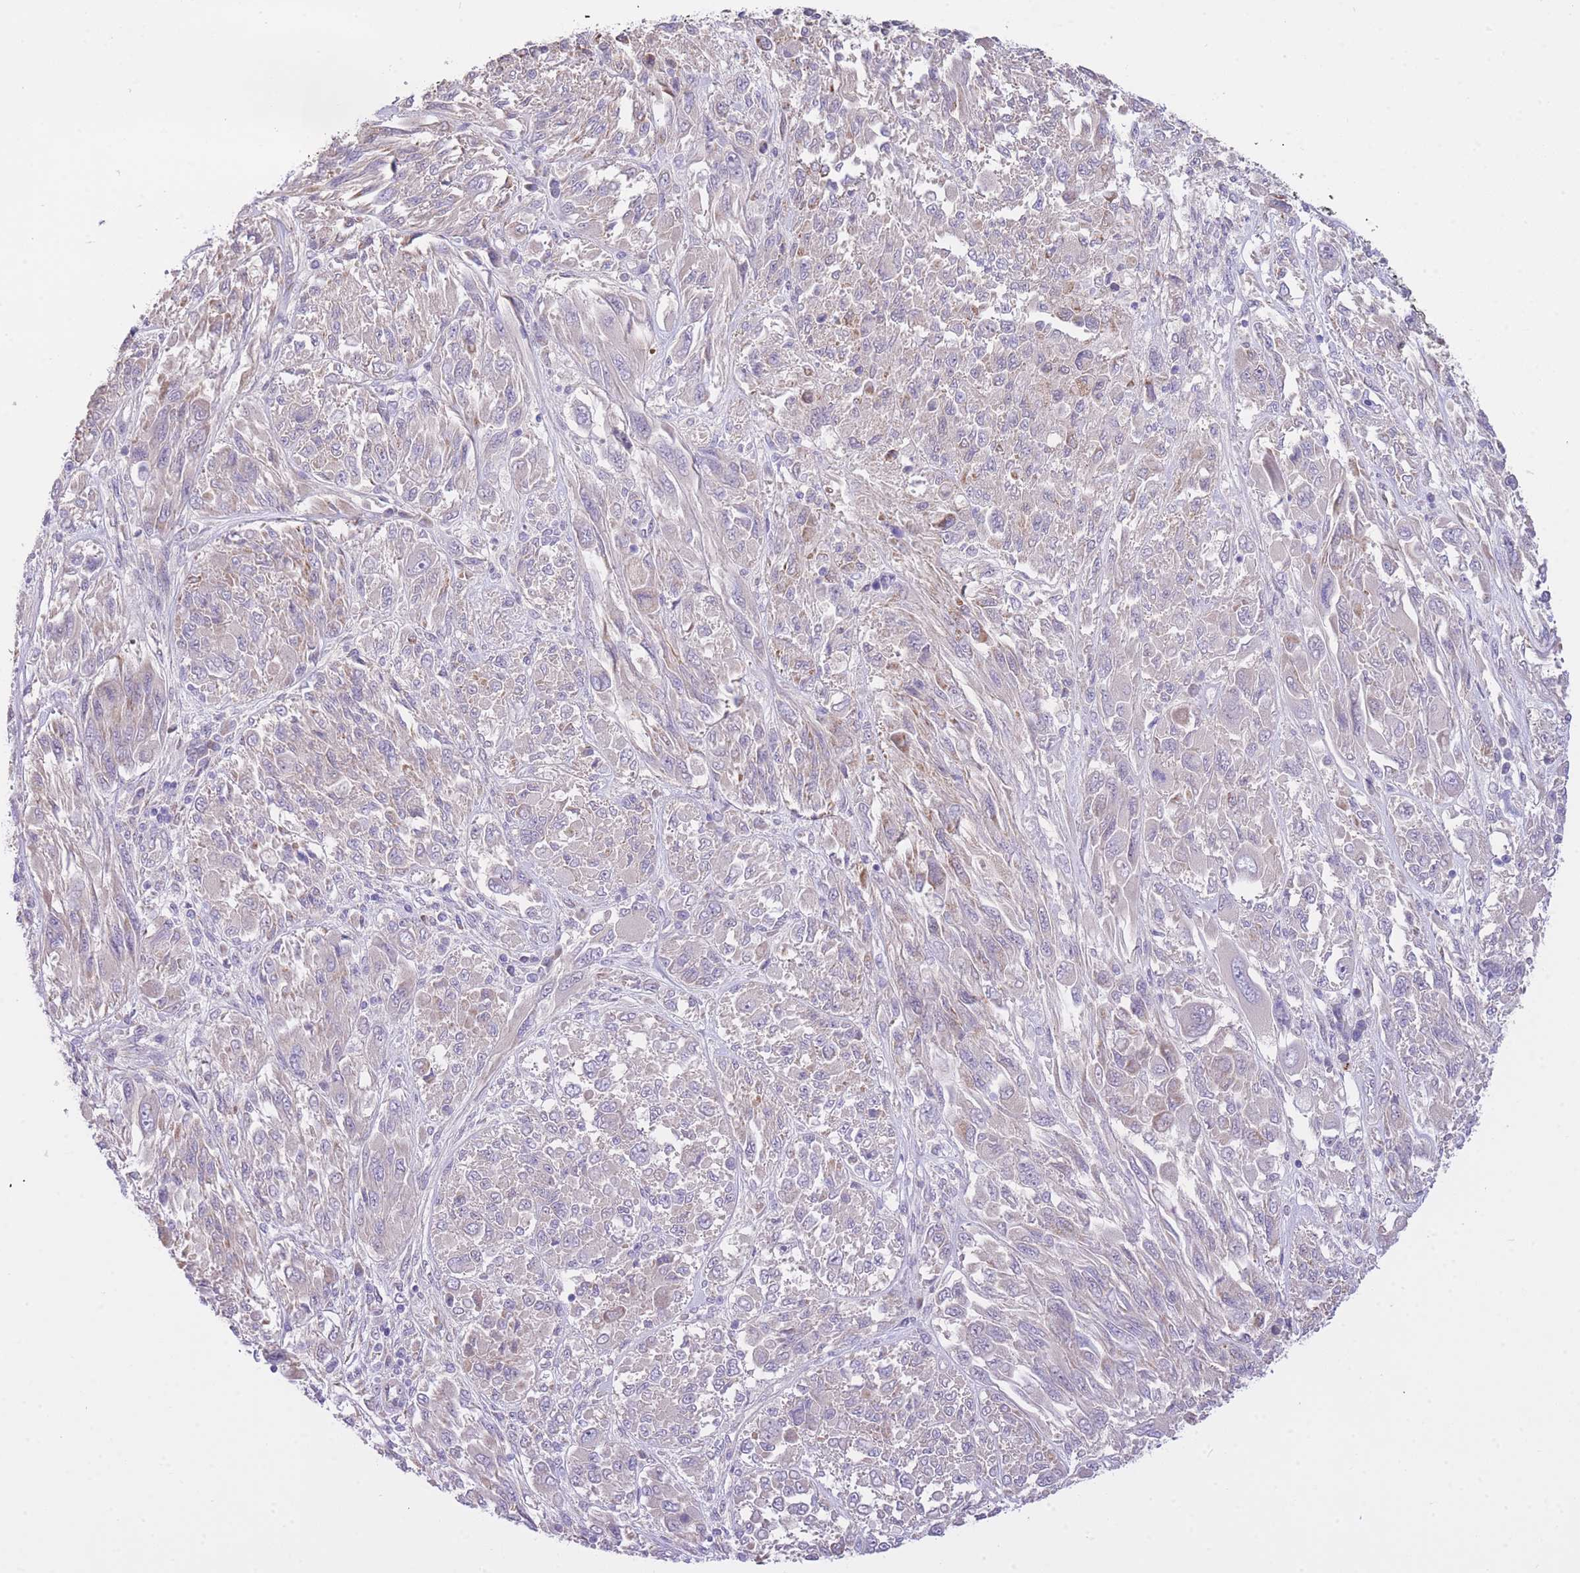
{"staining": {"intensity": "negative", "quantity": "none", "location": "none"}, "tissue": "melanoma", "cell_type": "Tumor cells", "image_type": "cancer", "snomed": [{"axis": "morphology", "description": "Malignant melanoma, NOS"}, {"axis": "topography", "description": "Skin"}], "caption": "Immunohistochemical staining of malignant melanoma shows no significant staining in tumor cells.", "gene": "PGM1", "patient": {"sex": "female", "age": 91}}